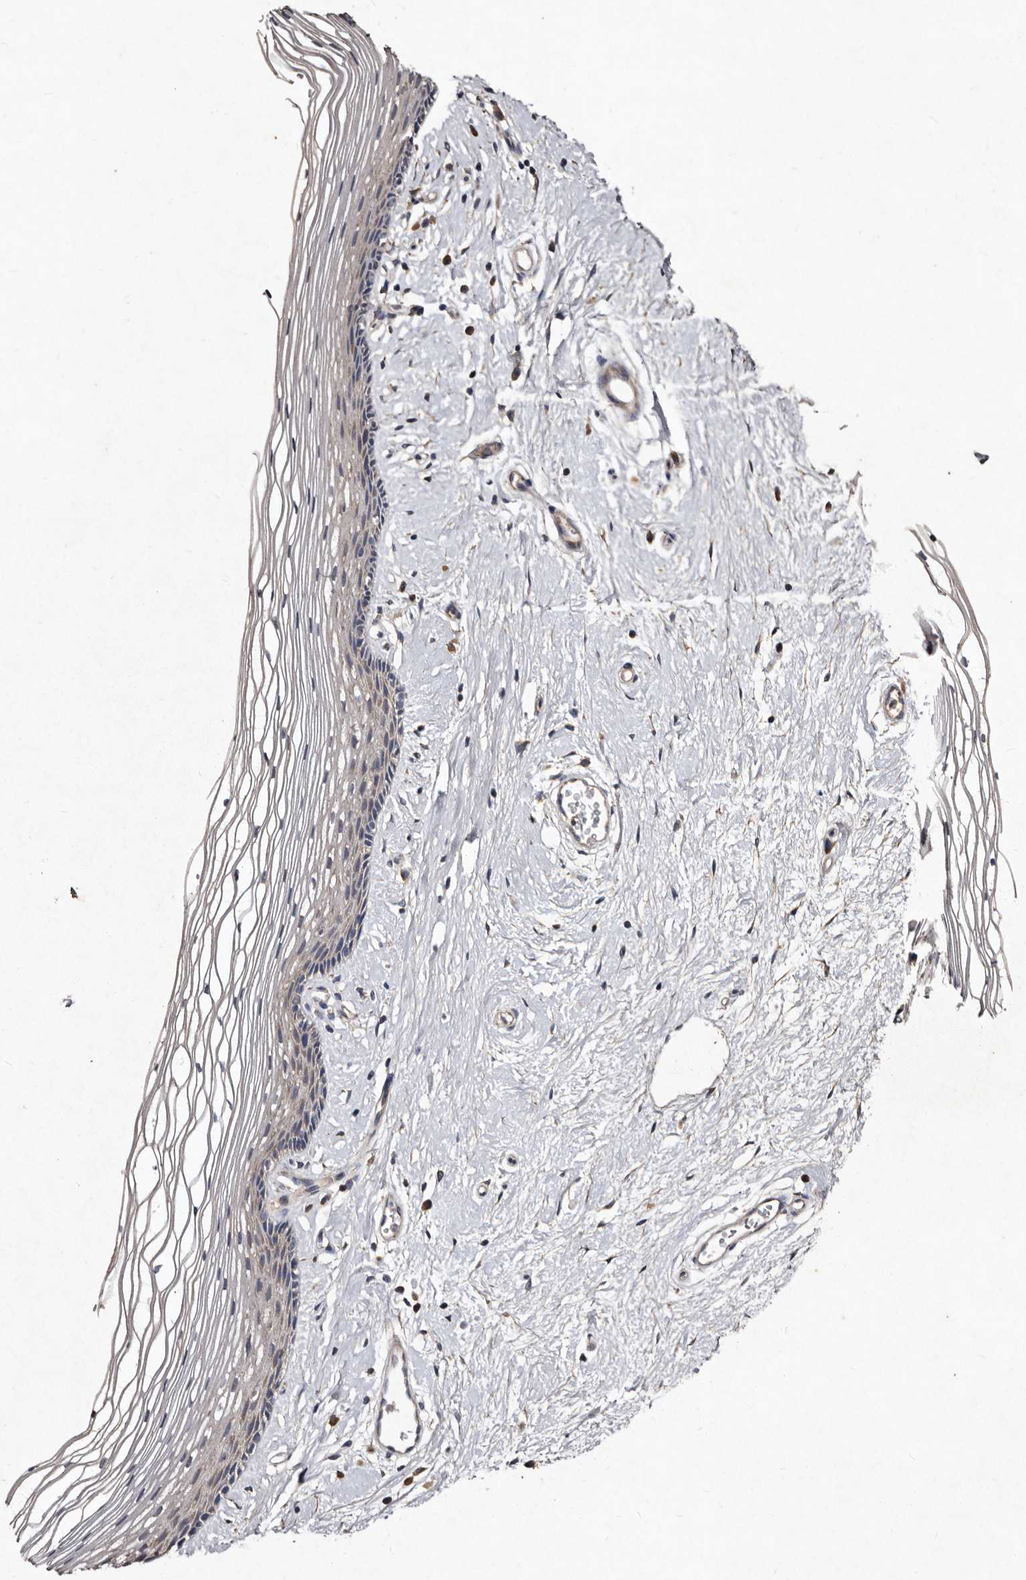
{"staining": {"intensity": "weak", "quantity": "25%-75%", "location": "cytoplasmic/membranous"}, "tissue": "vagina", "cell_type": "Squamous epithelial cells", "image_type": "normal", "snomed": [{"axis": "morphology", "description": "Normal tissue, NOS"}, {"axis": "topography", "description": "Vagina"}], "caption": "Benign vagina reveals weak cytoplasmic/membranous staining in about 25%-75% of squamous epithelial cells.", "gene": "TFB1M", "patient": {"sex": "female", "age": 46}}